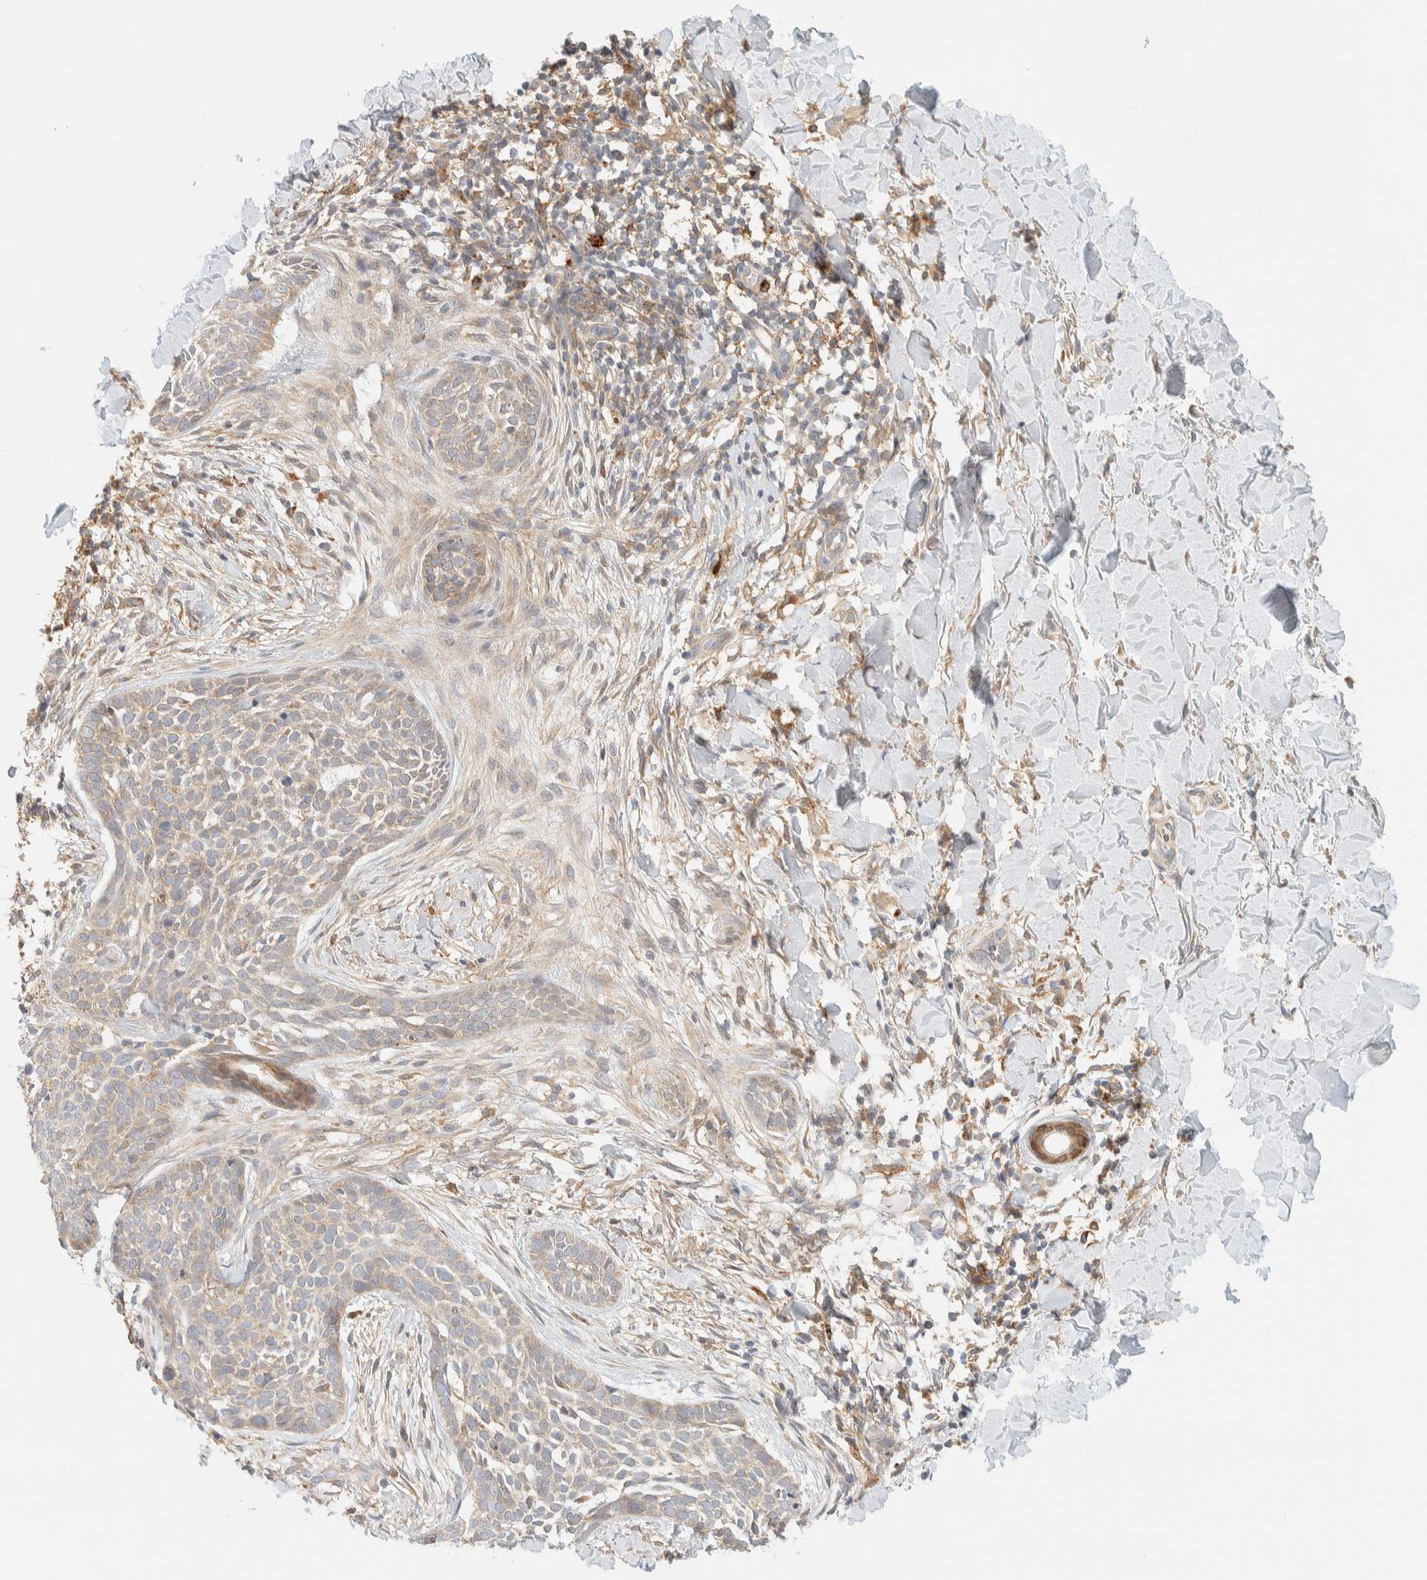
{"staining": {"intensity": "weak", "quantity": ">75%", "location": "cytoplasmic/membranous"}, "tissue": "skin cancer", "cell_type": "Tumor cells", "image_type": "cancer", "snomed": [{"axis": "morphology", "description": "Normal tissue, NOS"}, {"axis": "morphology", "description": "Basal cell carcinoma"}, {"axis": "topography", "description": "Skin"}], "caption": "IHC (DAB) staining of skin cancer demonstrates weak cytoplasmic/membranous protein positivity in about >75% of tumor cells.", "gene": "NT5C", "patient": {"sex": "male", "age": 67}}